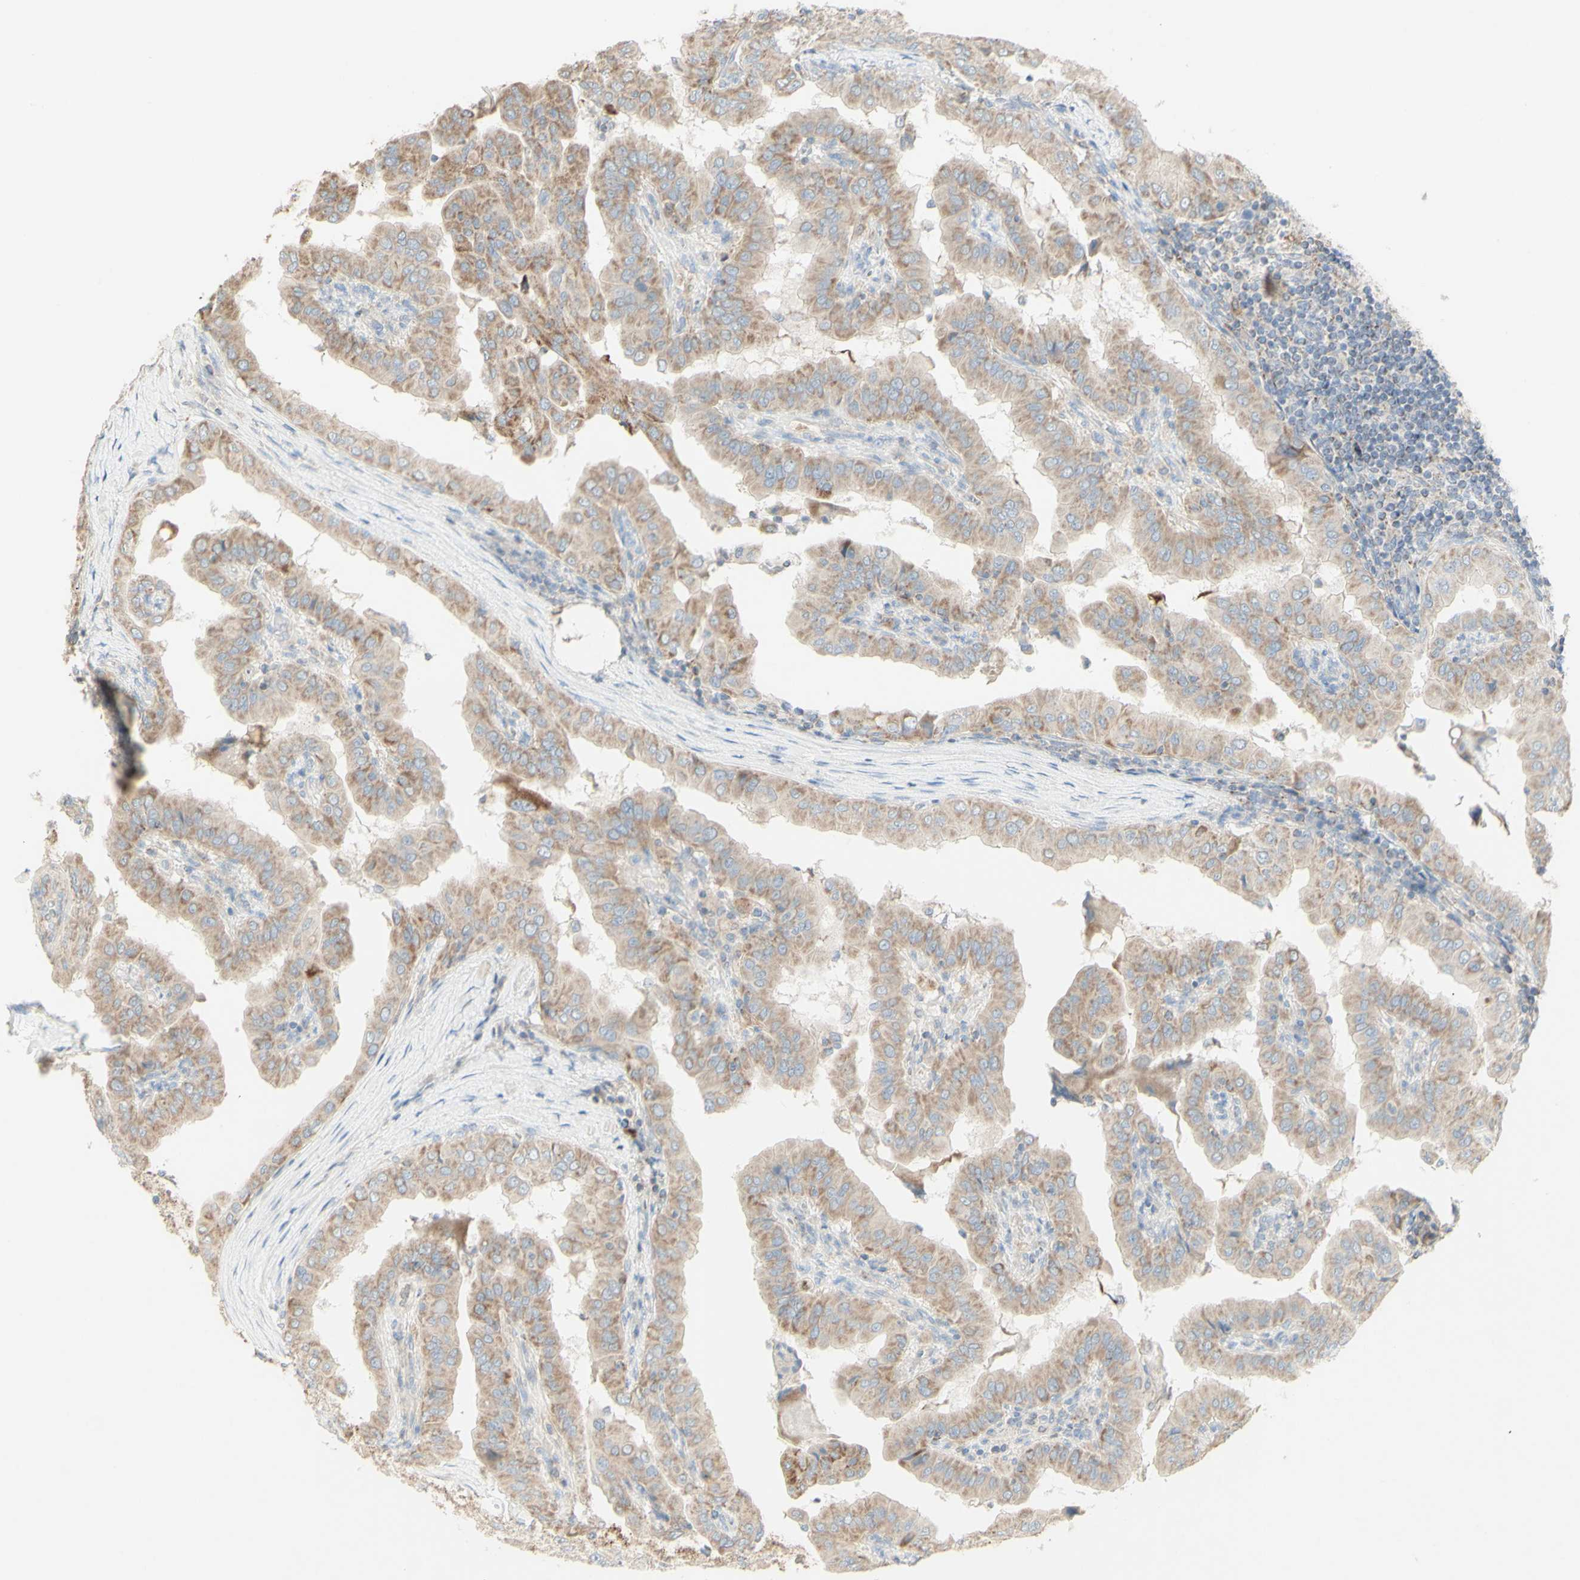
{"staining": {"intensity": "weak", "quantity": "25%-75%", "location": "cytoplasmic/membranous"}, "tissue": "thyroid cancer", "cell_type": "Tumor cells", "image_type": "cancer", "snomed": [{"axis": "morphology", "description": "Papillary adenocarcinoma, NOS"}, {"axis": "topography", "description": "Thyroid gland"}], "caption": "A micrograph of human thyroid cancer (papillary adenocarcinoma) stained for a protein displays weak cytoplasmic/membranous brown staining in tumor cells.", "gene": "CNTNAP1", "patient": {"sex": "male", "age": 33}}